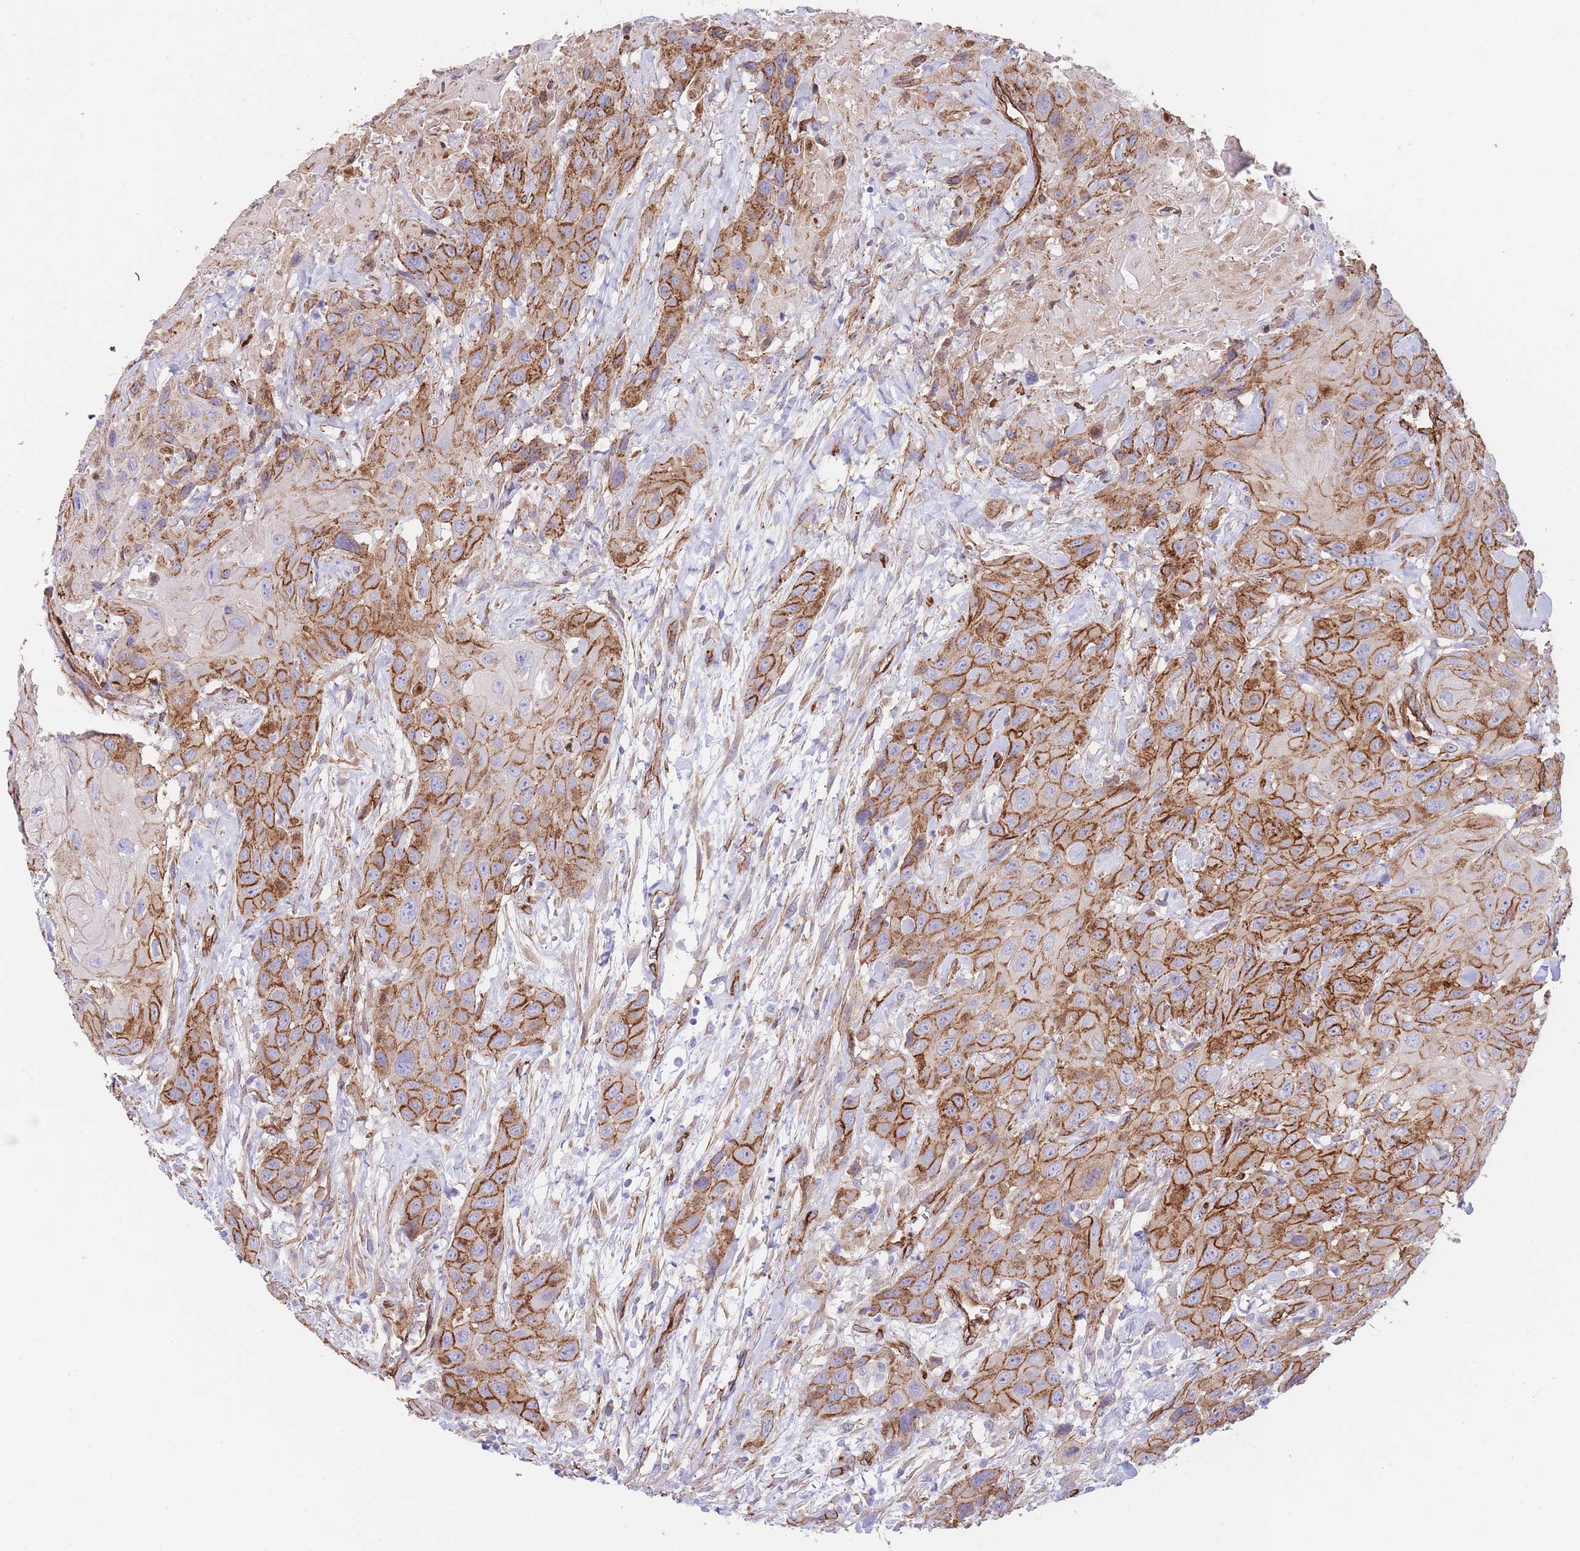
{"staining": {"intensity": "moderate", "quantity": ">75%", "location": "cytoplasmic/membranous"}, "tissue": "head and neck cancer", "cell_type": "Tumor cells", "image_type": "cancer", "snomed": [{"axis": "morphology", "description": "Squamous cell carcinoma, NOS"}, {"axis": "topography", "description": "Head-Neck"}], "caption": "Head and neck squamous cell carcinoma stained with a brown dye reveals moderate cytoplasmic/membranous positive staining in about >75% of tumor cells.", "gene": "CAVIN1", "patient": {"sex": "male", "age": 81}}